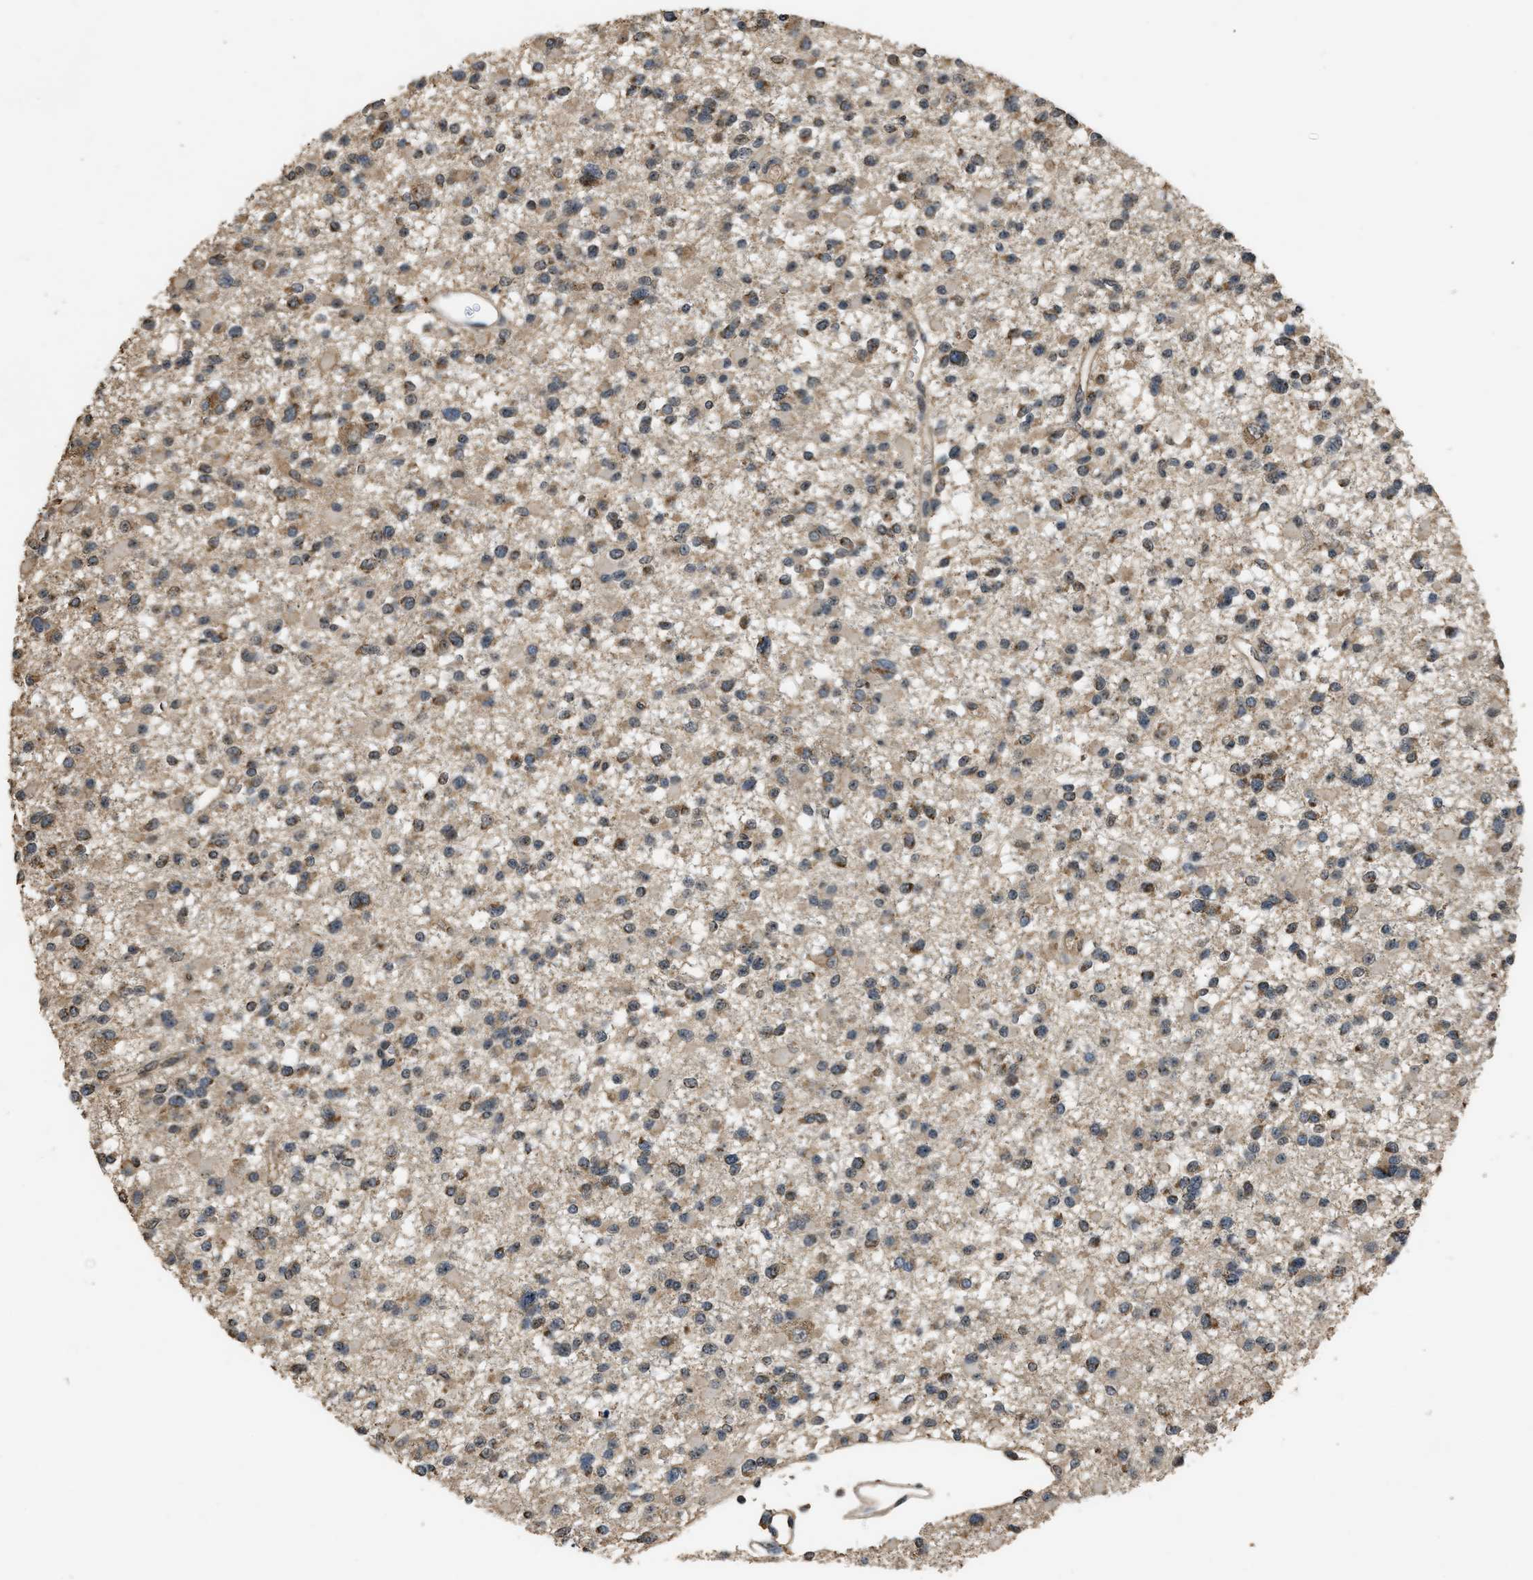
{"staining": {"intensity": "weak", "quantity": ">75%", "location": "cytoplasmic/membranous"}, "tissue": "glioma", "cell_type": "Tumor cells", "image_type": "cancer", "snomed": [{"axis": "morphology", "description": "Glioma, malignant, Low grade"}, {"axis": "topography", "description": "Brain"}], "caption": "Protein analysis of low-grade glioma (malignant) tissue shows weak cytoplasmic/membranous expression in about >75% of tumor cells.", "gene": "DENND6B", "patient": {"sex": "female", "age": 22}}